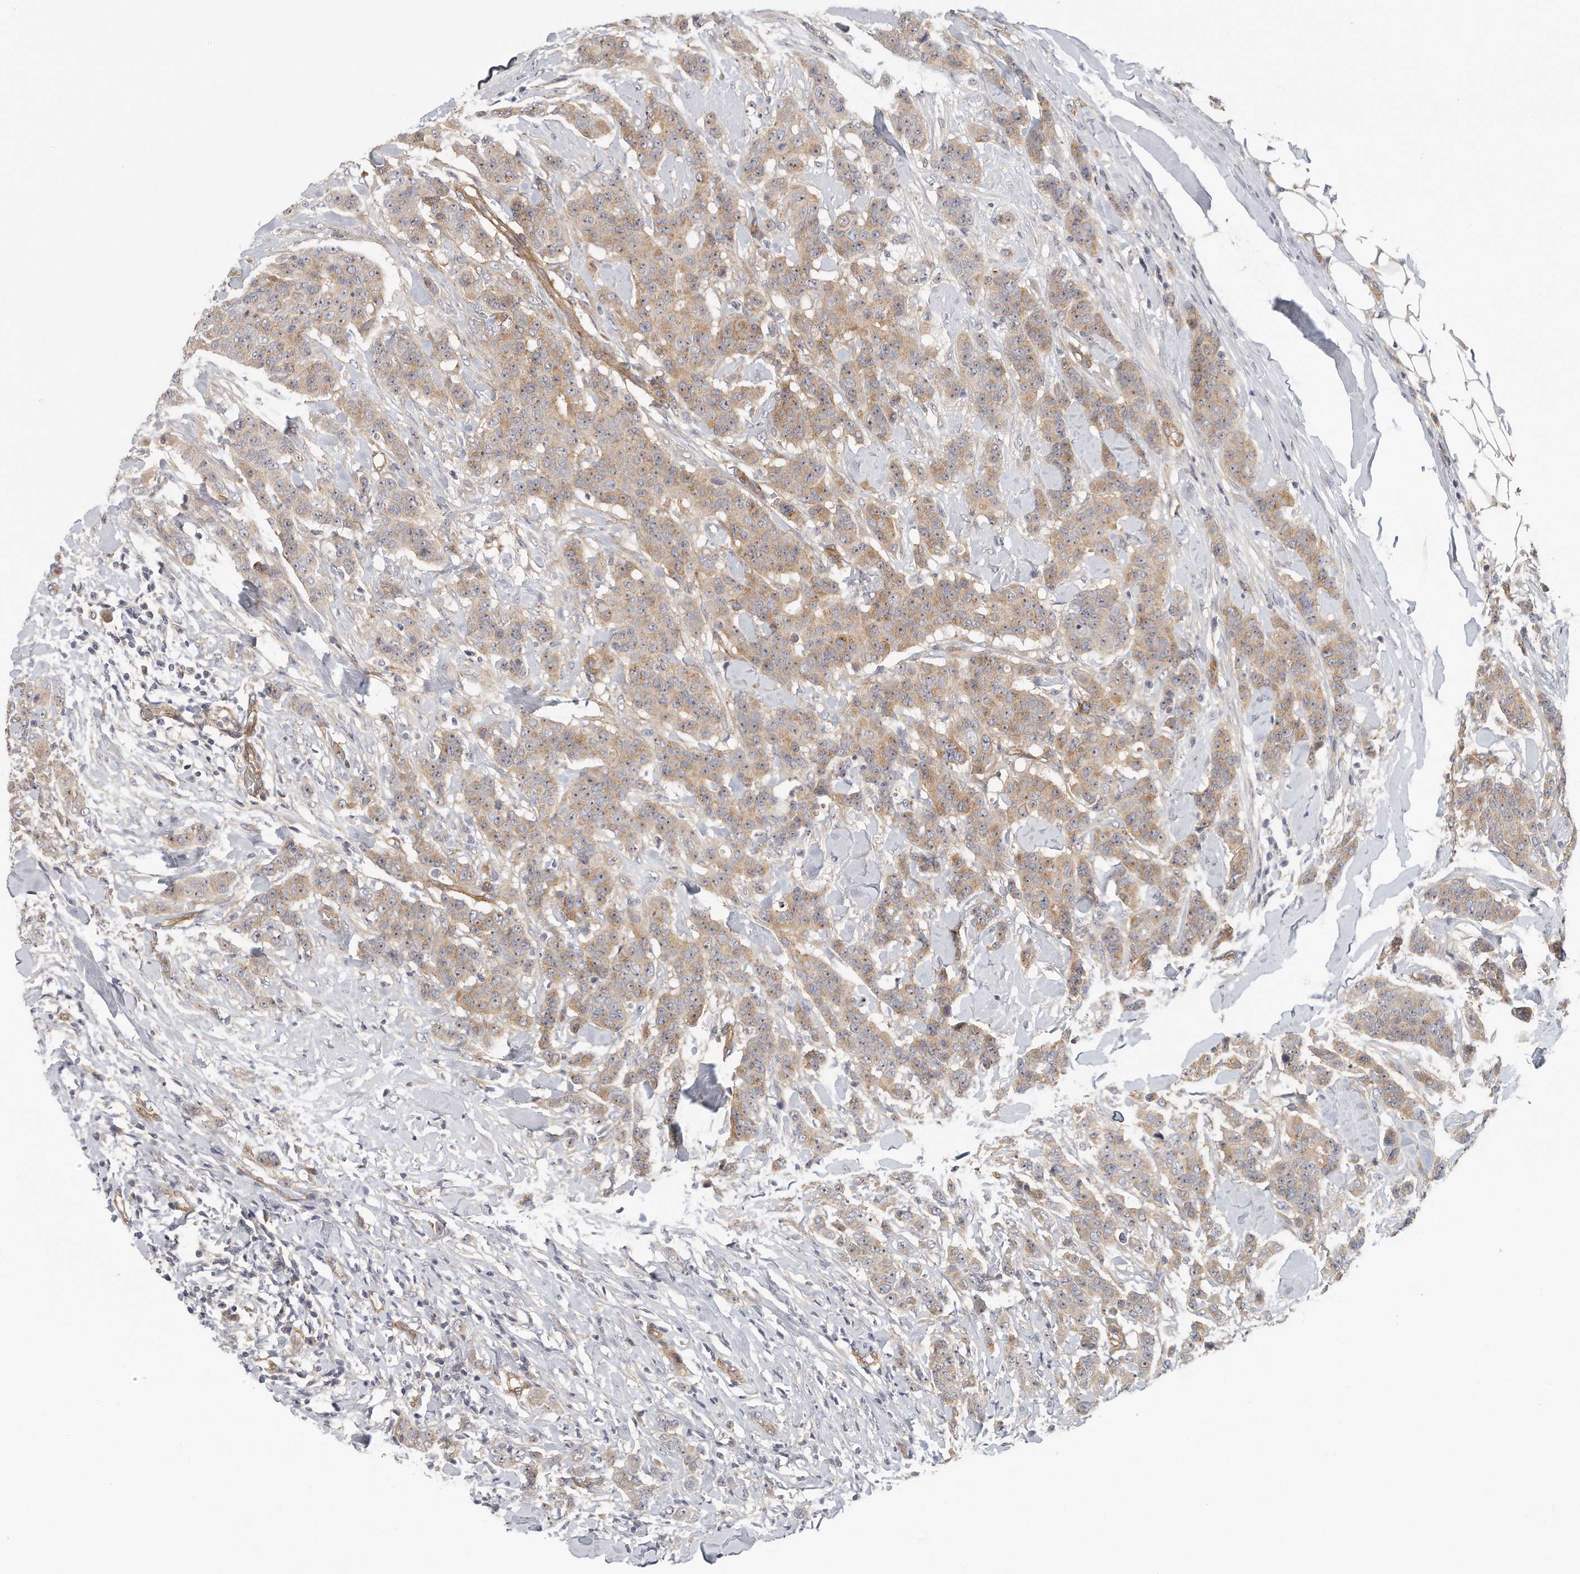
{"staining": {"intensity": "weak", "quantity": ">75%", "location": "cytoplasmic/membranous"}, "tissue": "breast cancer", "cell_type": "Tumor cells", "image_type": "cancer", "snomed": [{"axis": "morphology", "description": "Duct carcinoma"}, {"axis": "topography", "description": "Breast"}], "caption": "Immunohistochemical staining of human infiltrating ductal carcinoma (breast) exhibits low levels of weak cytoplasmic/membranous protein staining in approximately >75% of tumor cells.", "gene": "MTERF4", "patient": {"sex": "female", "age": 40}}